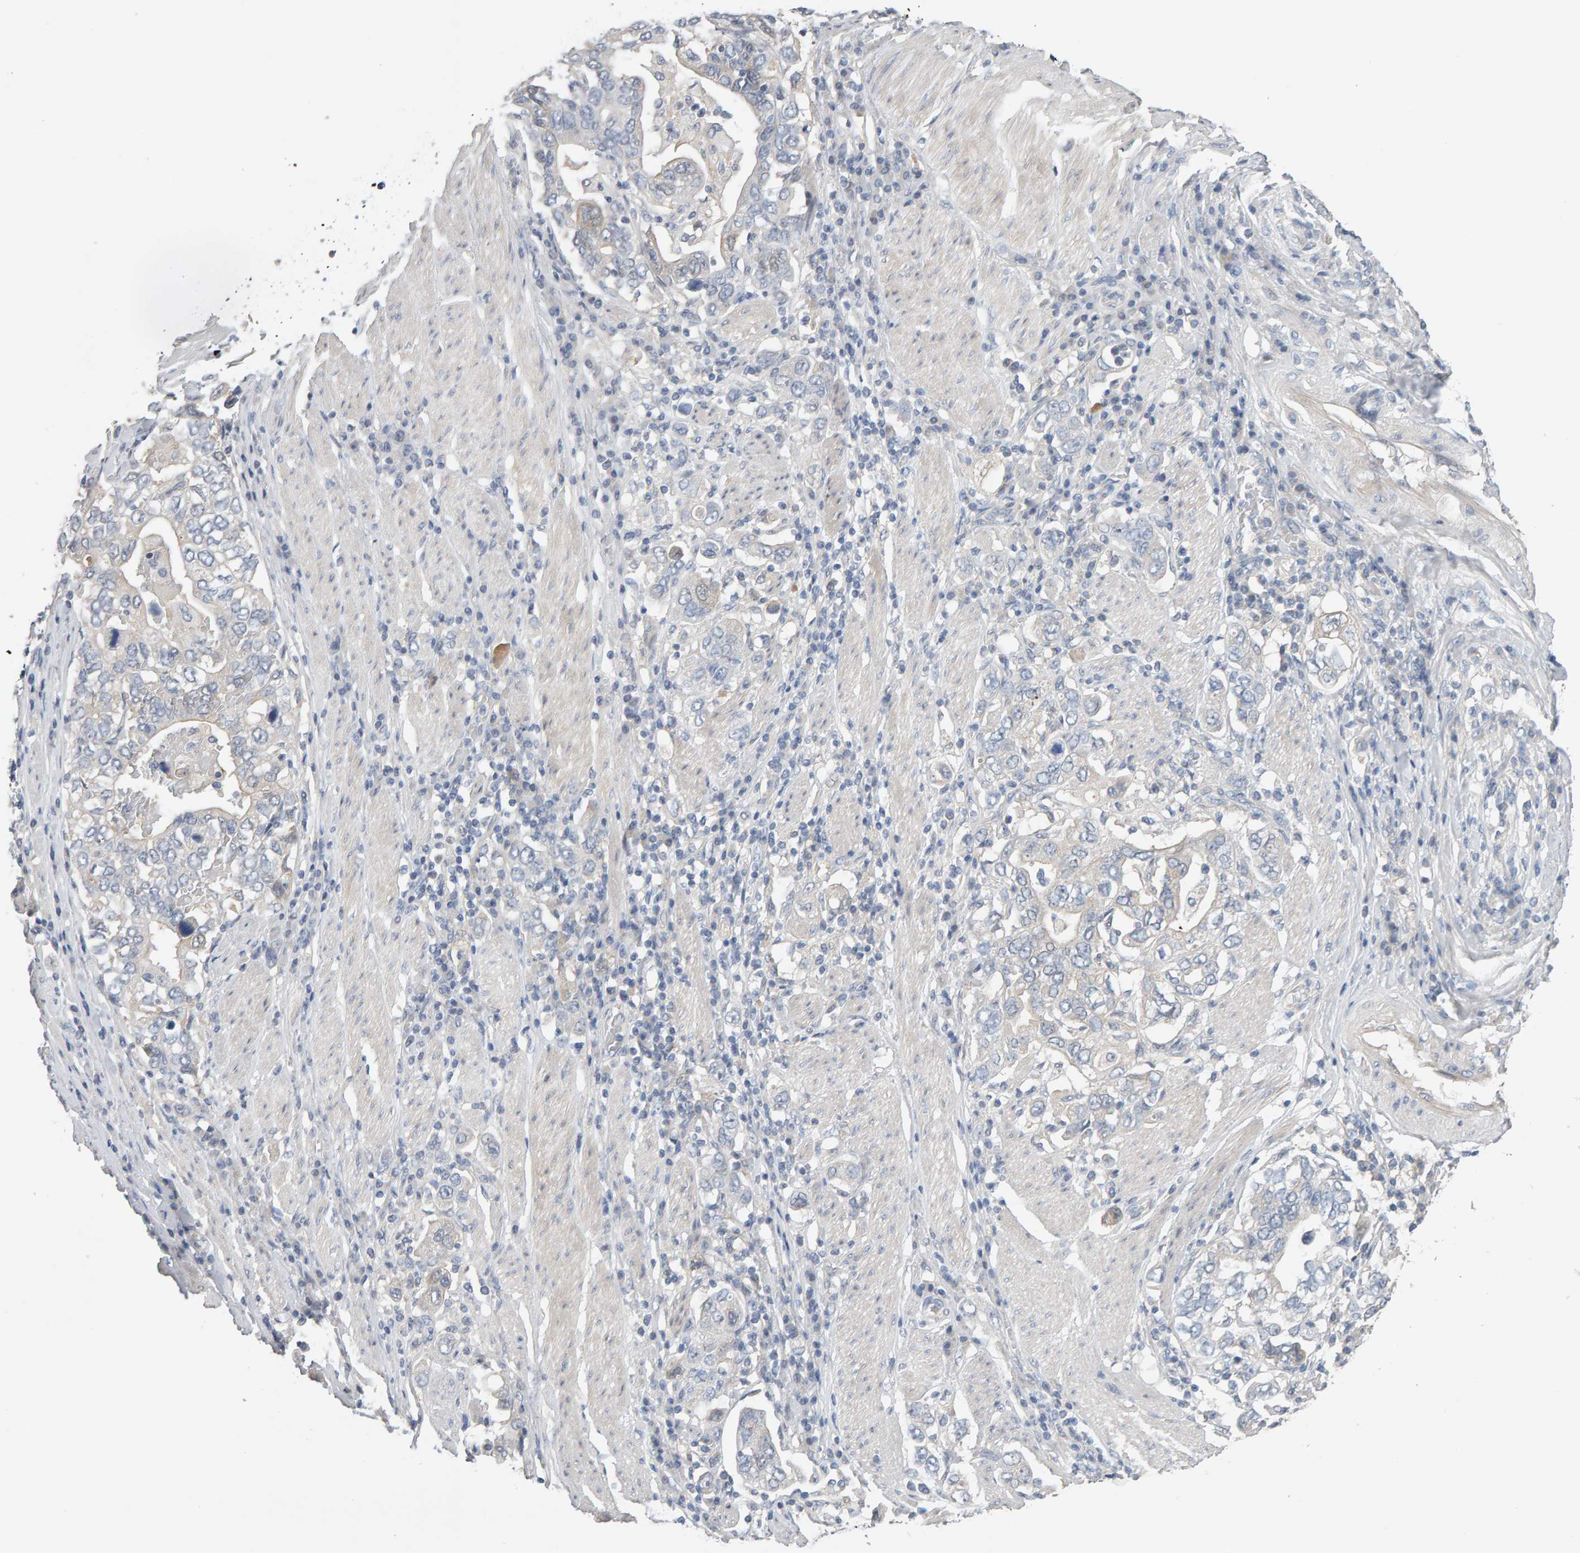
{"staining": {"intensity": "negative", "quantity": "none", "location": "none"}, "tissue": "stomach cancer", "cell_type": "Tumor cells", "image_type": "cancer", "snomed": [{"axis": "morphology", "description": "Adenocarcinoma, NOS"}, {"axis": "topography", "description": "Stomach, upper"}], "caption": "Stomach cancer was stained to show a protein in brown. There is no significant staining in tumor cells. Nuclei are stained in blue.", "gene": "GFUS", "patient": {"sex": "male", "age": 62}}